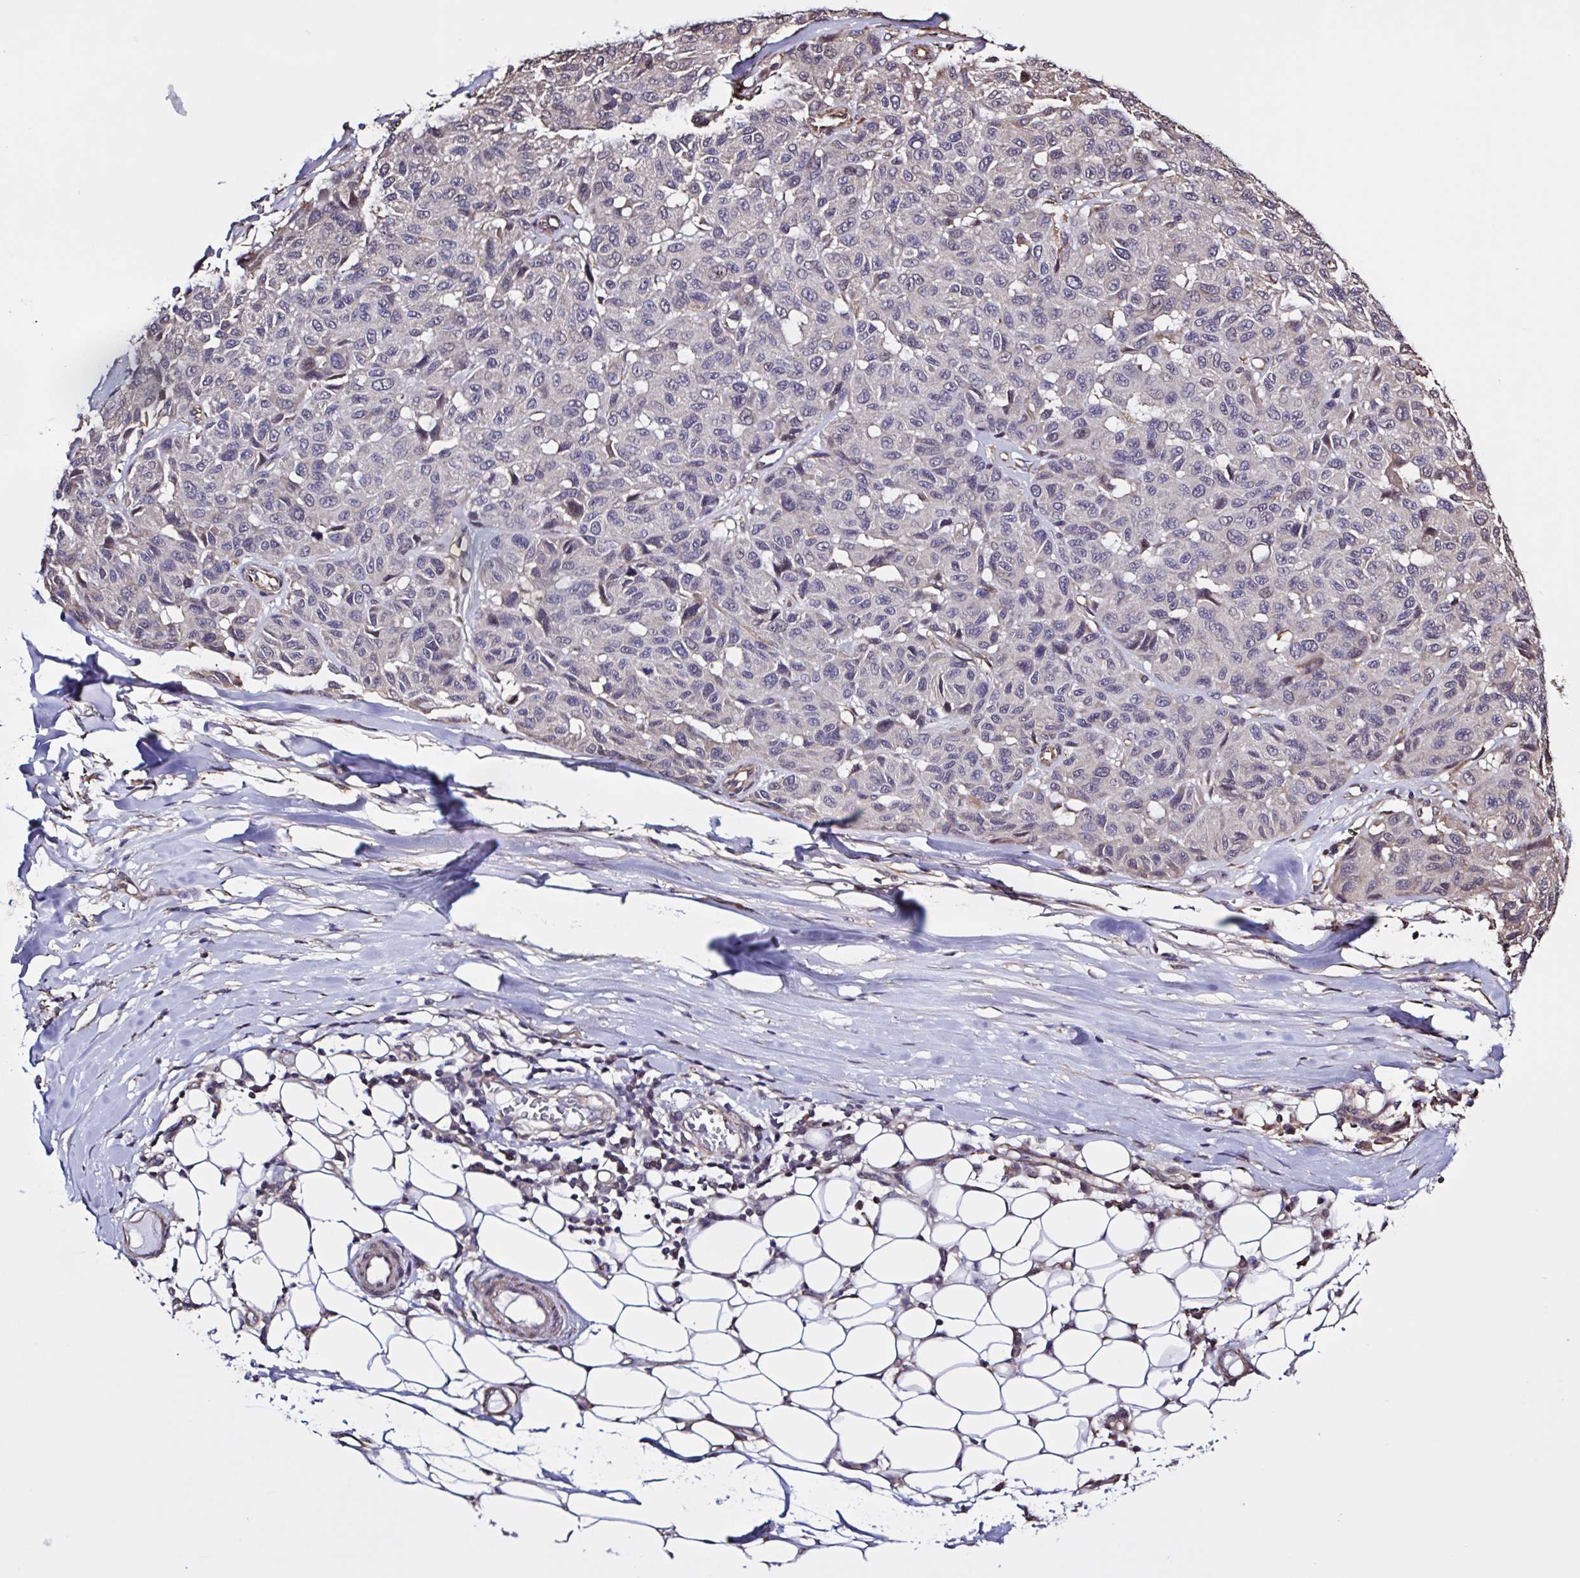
{"staining": {"intensity": "negative", "quantity": "none", "location": "none"}, "tissue": "melanoma", "cell_type": "Tumor cells", "image_type": "cancer", "snomed": [{"axis": "morphology", "description": "Malignant melanoma, NOS"}, {"axis": "topography", "description": "Skin"}], "caption": "This image is of malignant melanoma stained with immunohistochemistry to label a protein in brown with the nuclei are counter-stained blue. There is no expression in tumor cells.", "gene": "ZNF200", "patient": {"sex": "female", "age": 66}}